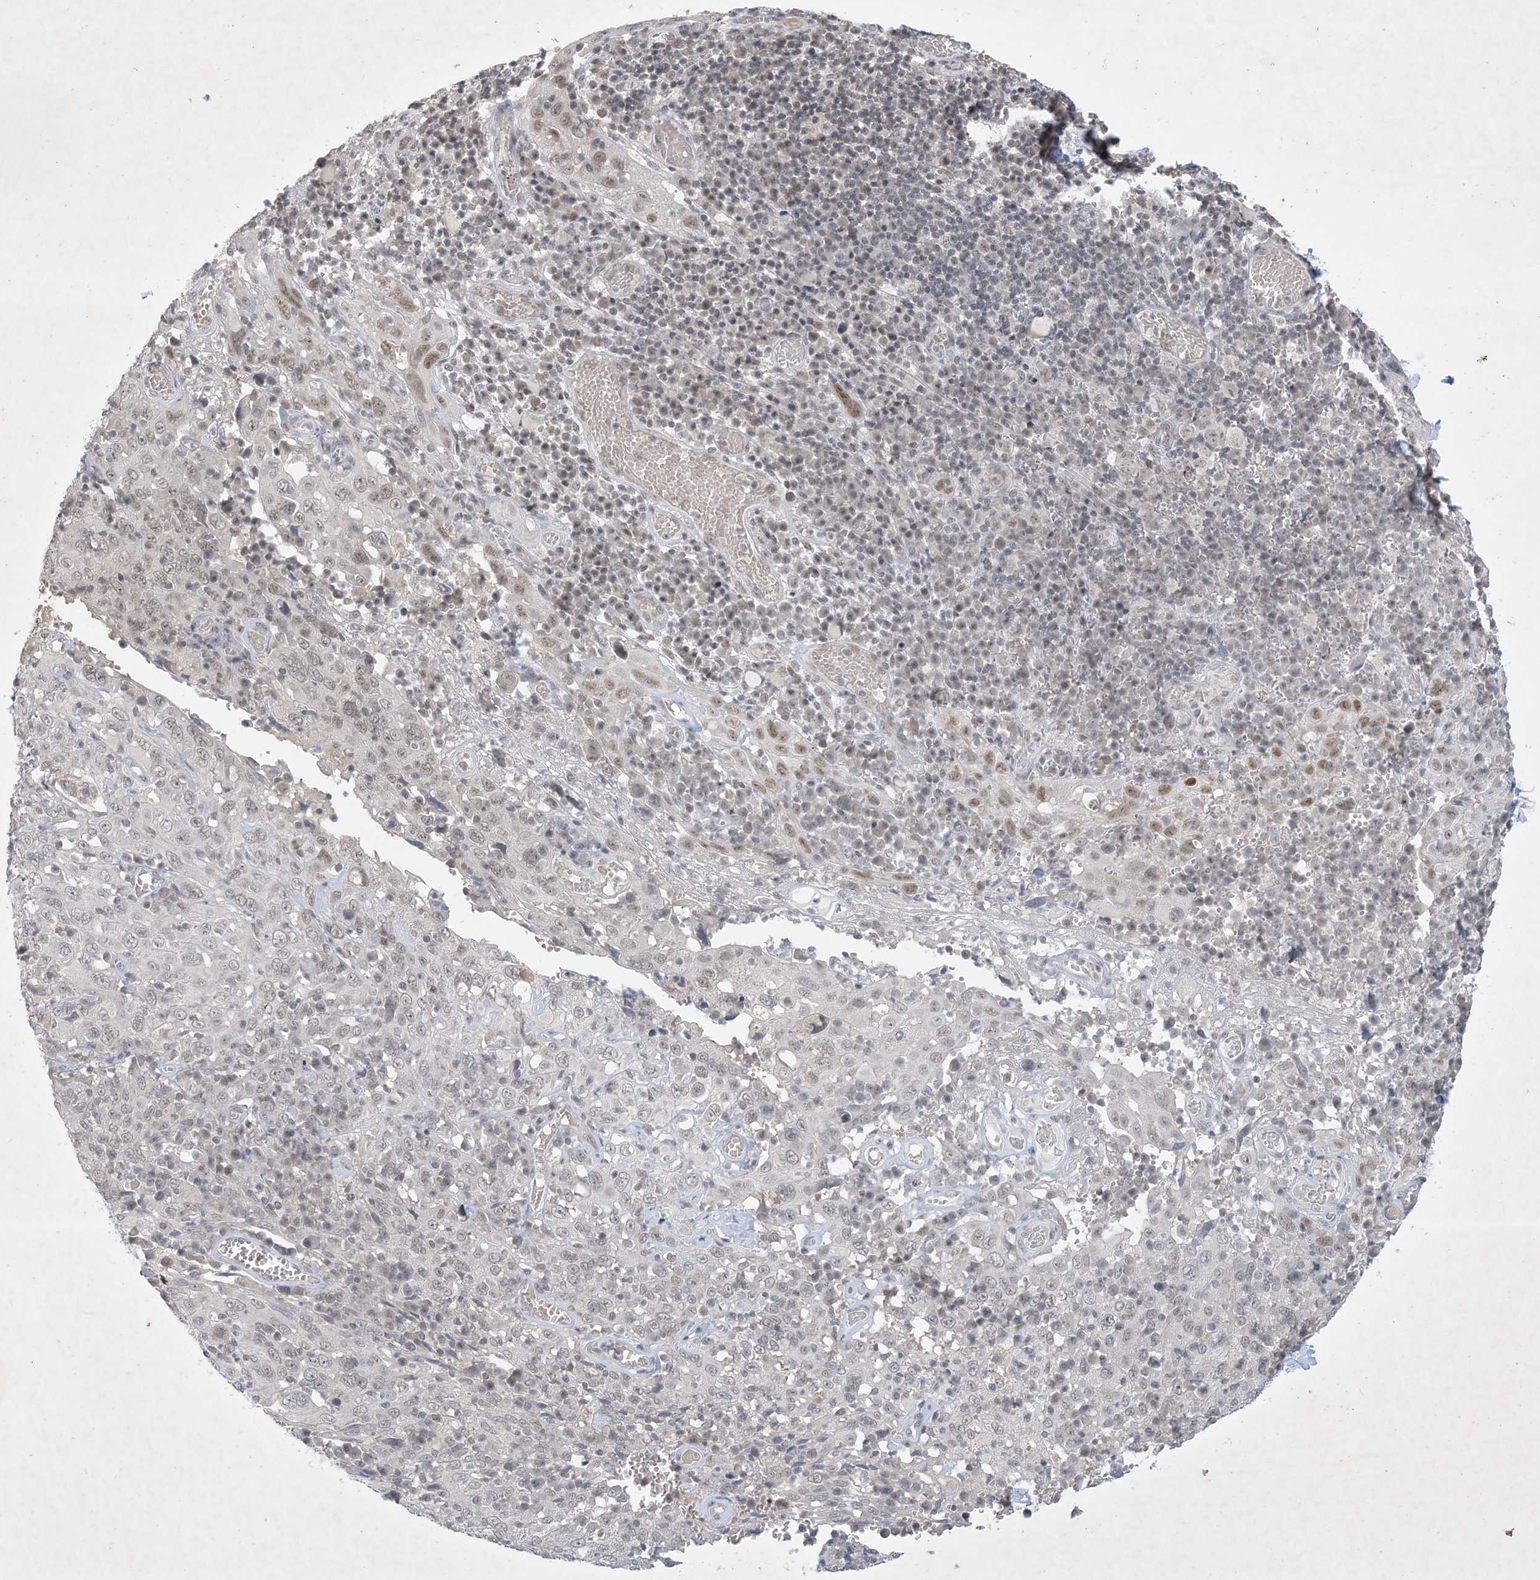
{"staining": {"intensity": "weak", "quantity": ">75%", "location": "nuclear"}, "tissue": "cervical cancer", "cell_type": "Tumor cells", "image_type": "cancer", "snomed": [{"axis": "morphology", "description": "Squamous cell carcinoma, NOS"}, {"axis": "topography", "description": "Cervix"}], "caption": "The micrograph exhibits immunohistochemical staining of cervical cancer. There is weak nuclear positivity is identified in about >75% of tumor cells.", "gene": "ZNF674", "patient": {"sex": "female", "age": 46}}